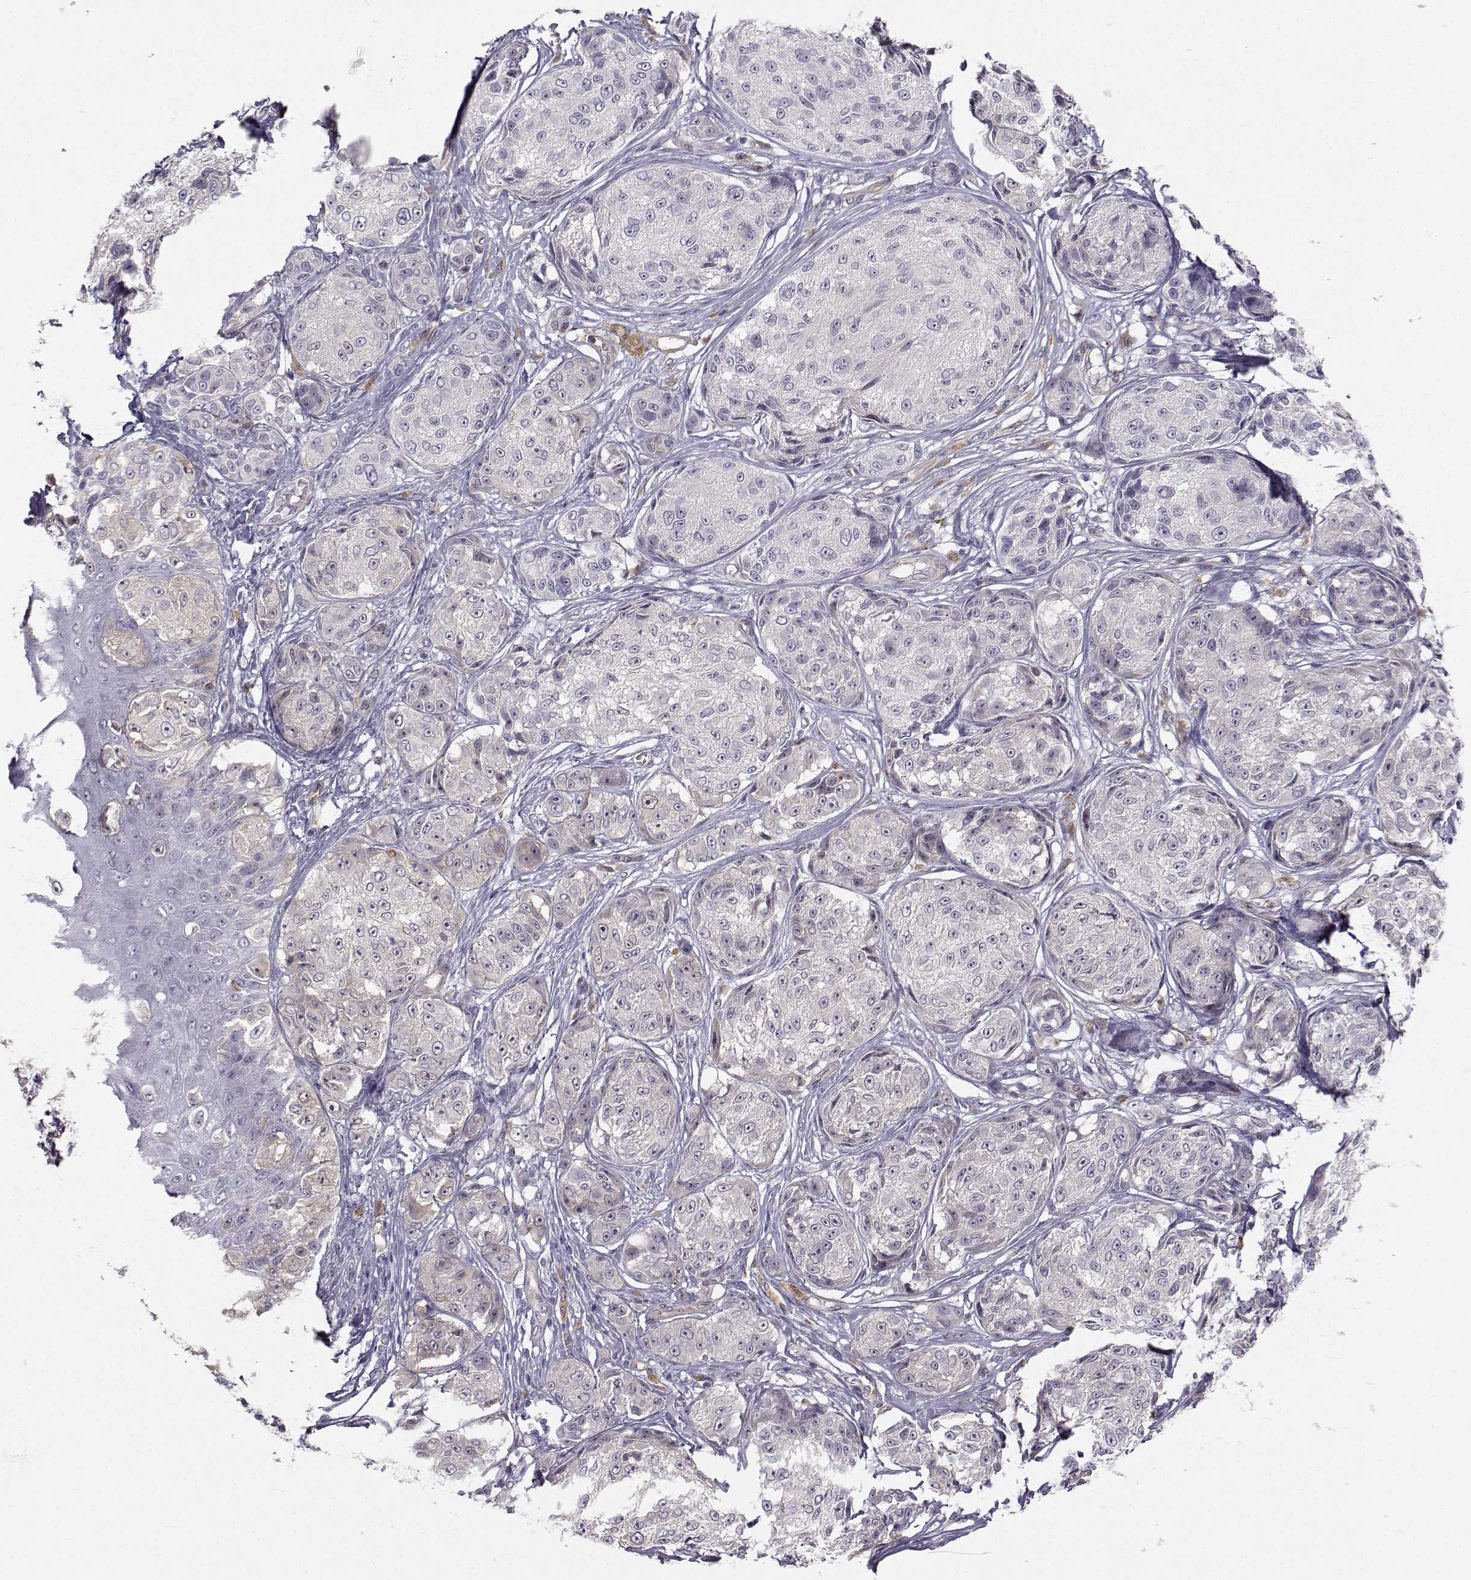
{"staining": {"intensity": "negative", "quantity": "none", "location": "none"}, "tissue": "melanoma", "cell_type": "Tumor cells", "image_type": "cancer", "snomed": [{"axis": "morphology", "description": "Malignant melanoma, NOS"}, {"axis": "topography", "description": "Skin"}], "caption": "Immunohistochemistry of human melanoma reveals no expression in tumor cells. The staining was performed using DAB to visualize the protein expression in brown, while the nuclei were stained in blue with hematoxylin (Magnification: 20x).", "gene": "PGM5", "patient": {"sex": "male", "age": 61}}